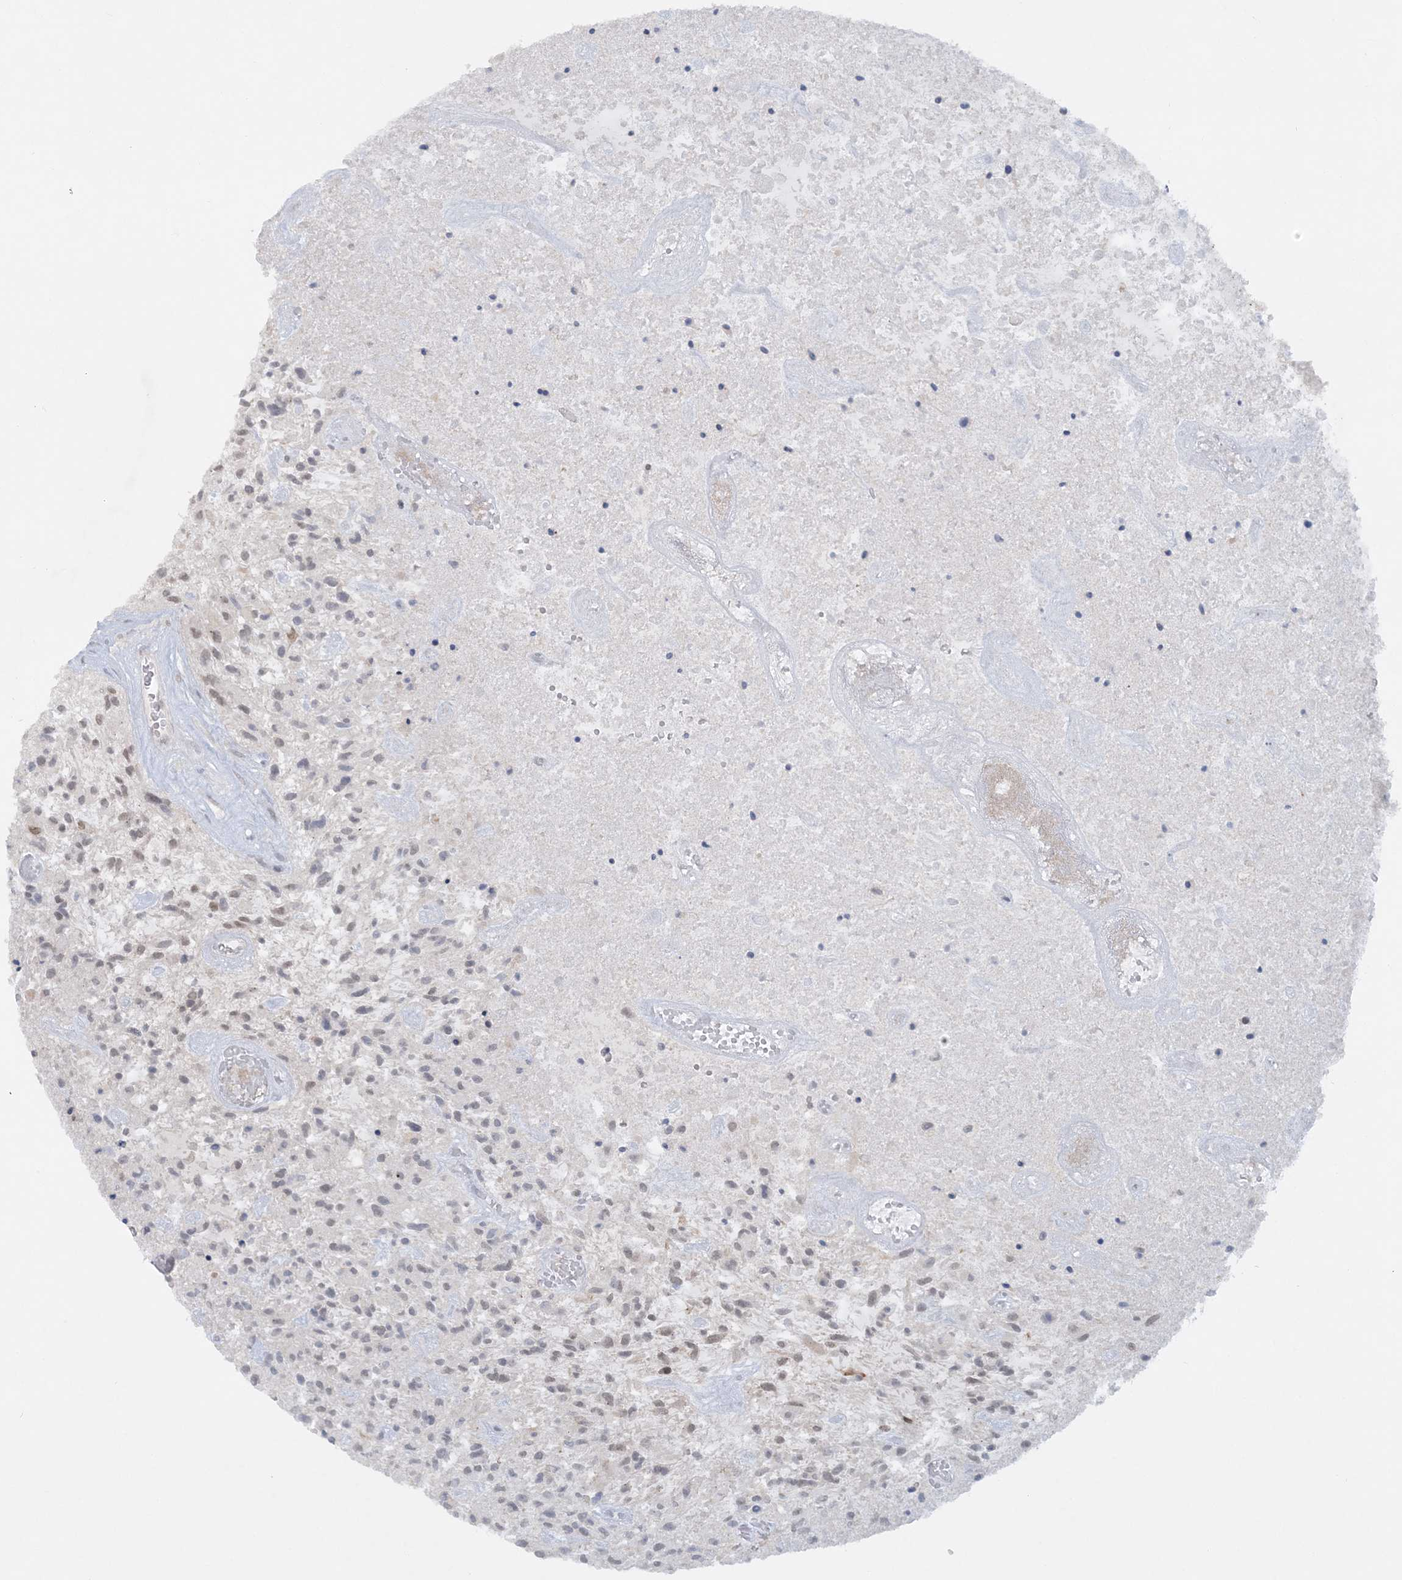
{"staining": {"intensity": "weak", "quantity": "25%-75%", "location": "nuclear"}, "tissue": "glioma", "cell_type": "Tumor cells", "image_type": "cancer", "snomed": [{"axis": "morphology", "description": "Glioma, malignant, High grade"}, {"axis": "topography", "description": "Brain"}], "caption": "High-grade glioma (malignant) was stained to show a protein in brown. There is low levels of weak nuclear expression in about 25%-75% of tumor cells. Ihc stains the protein in brown and the nuclei are stained blue.", "gene": "KMT2D", "patient": {"sex": "male", "age": 47}}